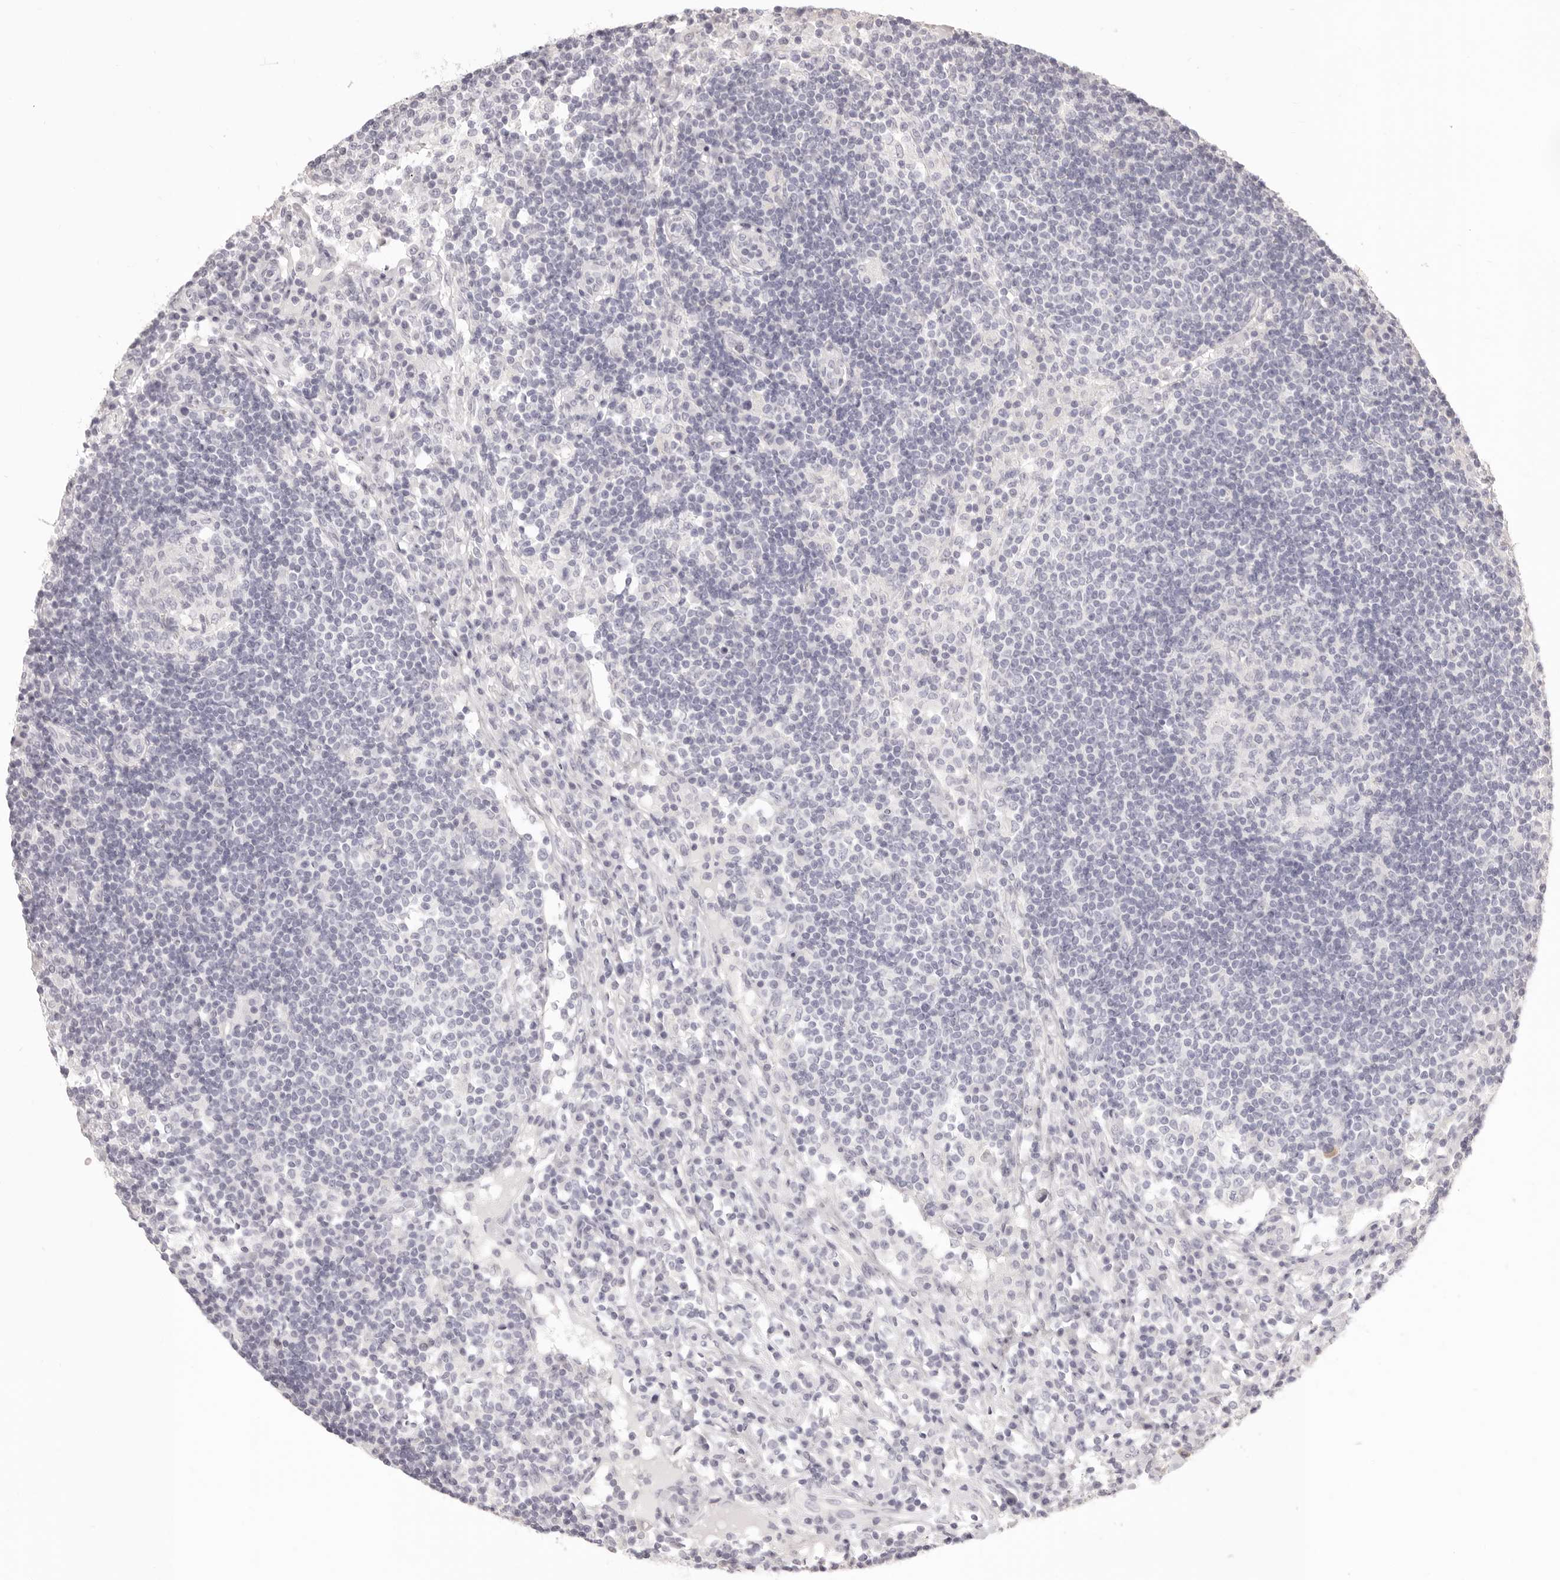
{"staining": {"intensity": "negative", "quantity": "none", "location": "none"}, "tissue": "lymph node", "cell_type": "Germinal center cells", "image_type": "normal", "snomed": [{"axis": "morphology", "description": "Normal tissue, NOS"}, {"axis": "topography", "description": "Lymph node"}], "caption": "Image shows no protein expression in germinal center cells of normal lymph node.", "gene": "FABP1", "patient": {"sex": "female", "age": 53}}